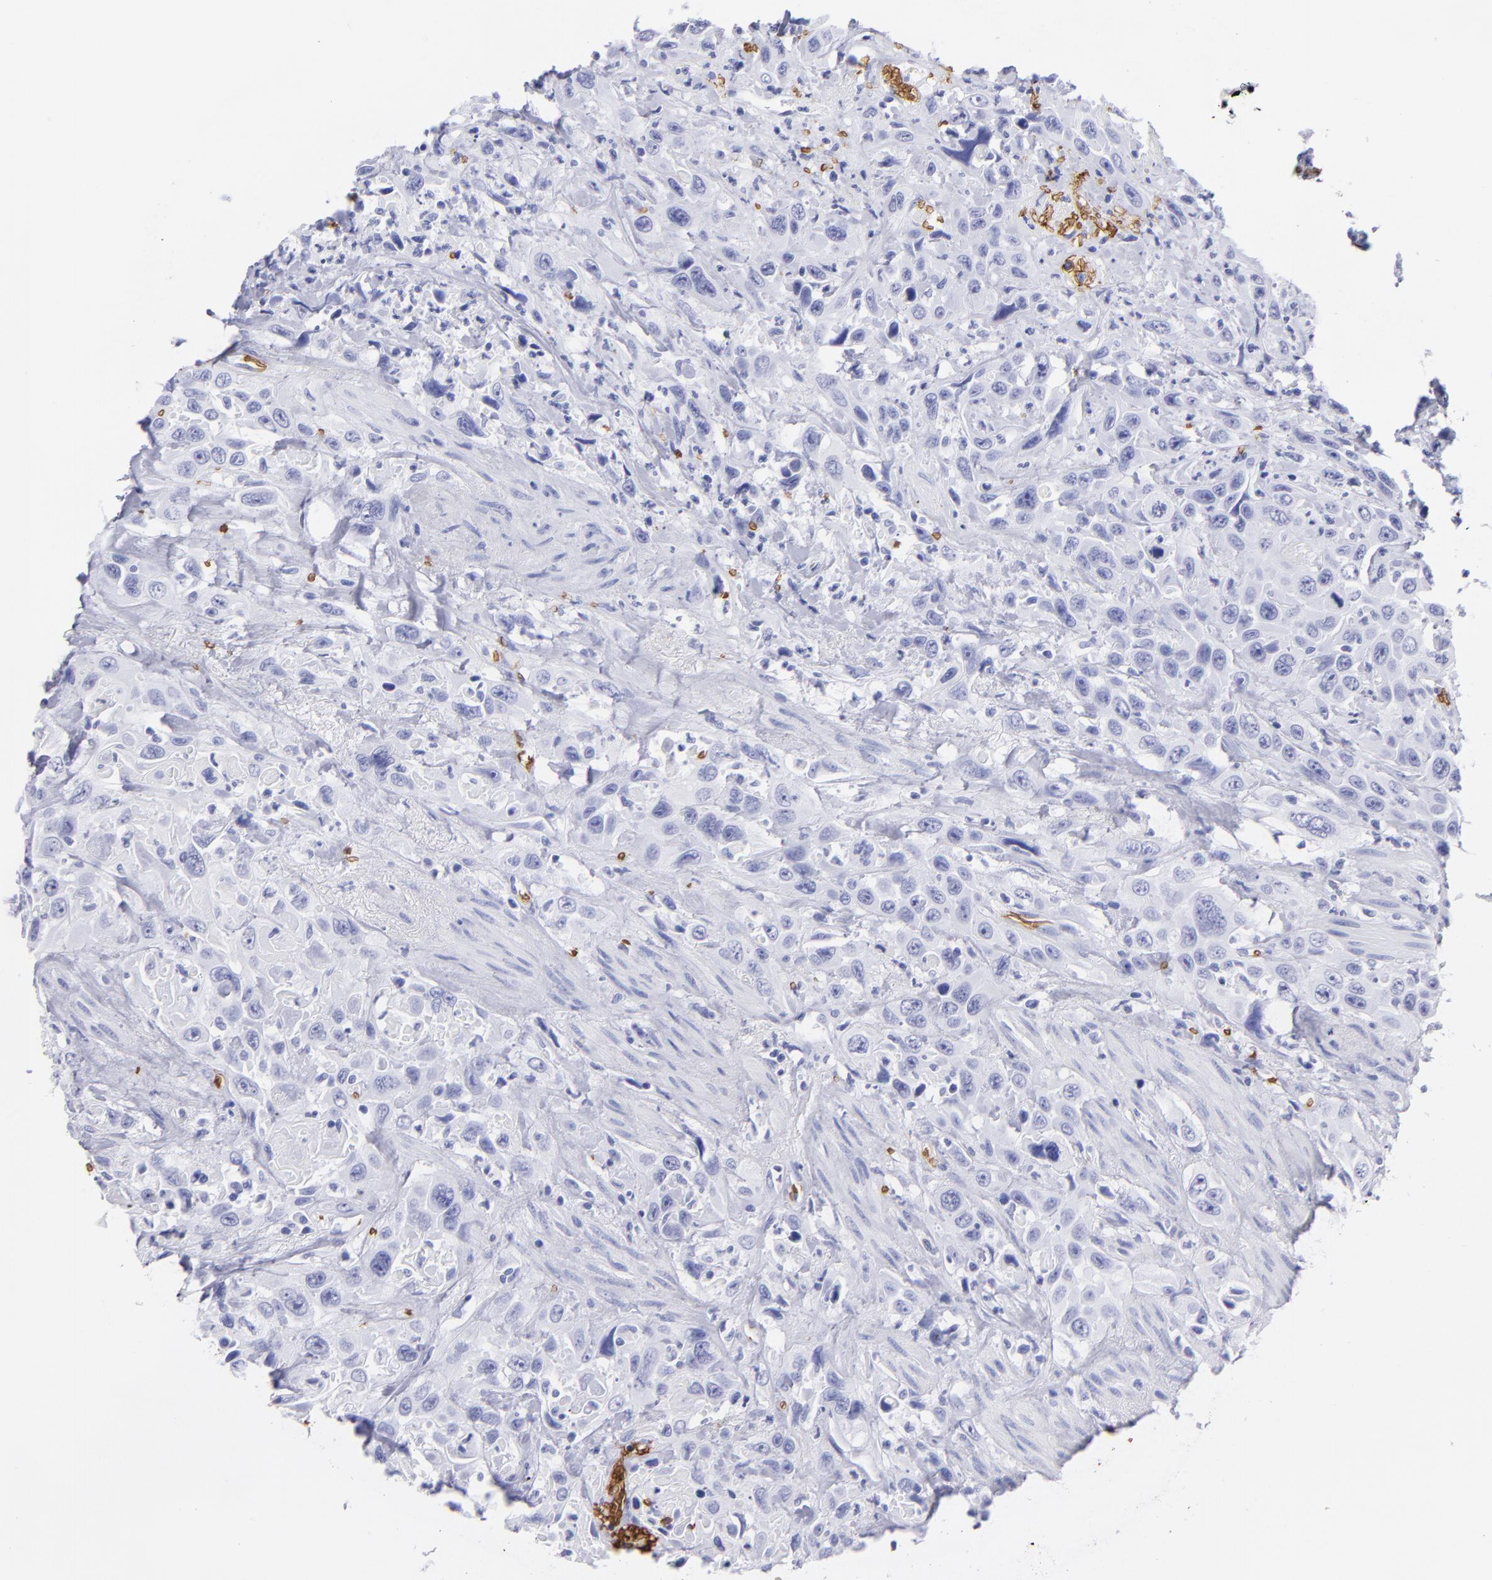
{"staining": {"intensity": "negative", "quantity": "none", "location": "none"}, "tissue": "urothelial cancer", "cell_type": "Tumor cells", "image_type": "cancer", "snomed": [{"axis": "morphology", "description": "Urothelial carcinoma, High grade"}, {"axis": "topography", "description": "Urinary bladder"}], "caption": "Immunohistochemistry of urothelial carcinoma (high-grade) reveals no expression in tumor cells.", "gene": "GYPA", "patient": {"sex": "female", "age": 84}}